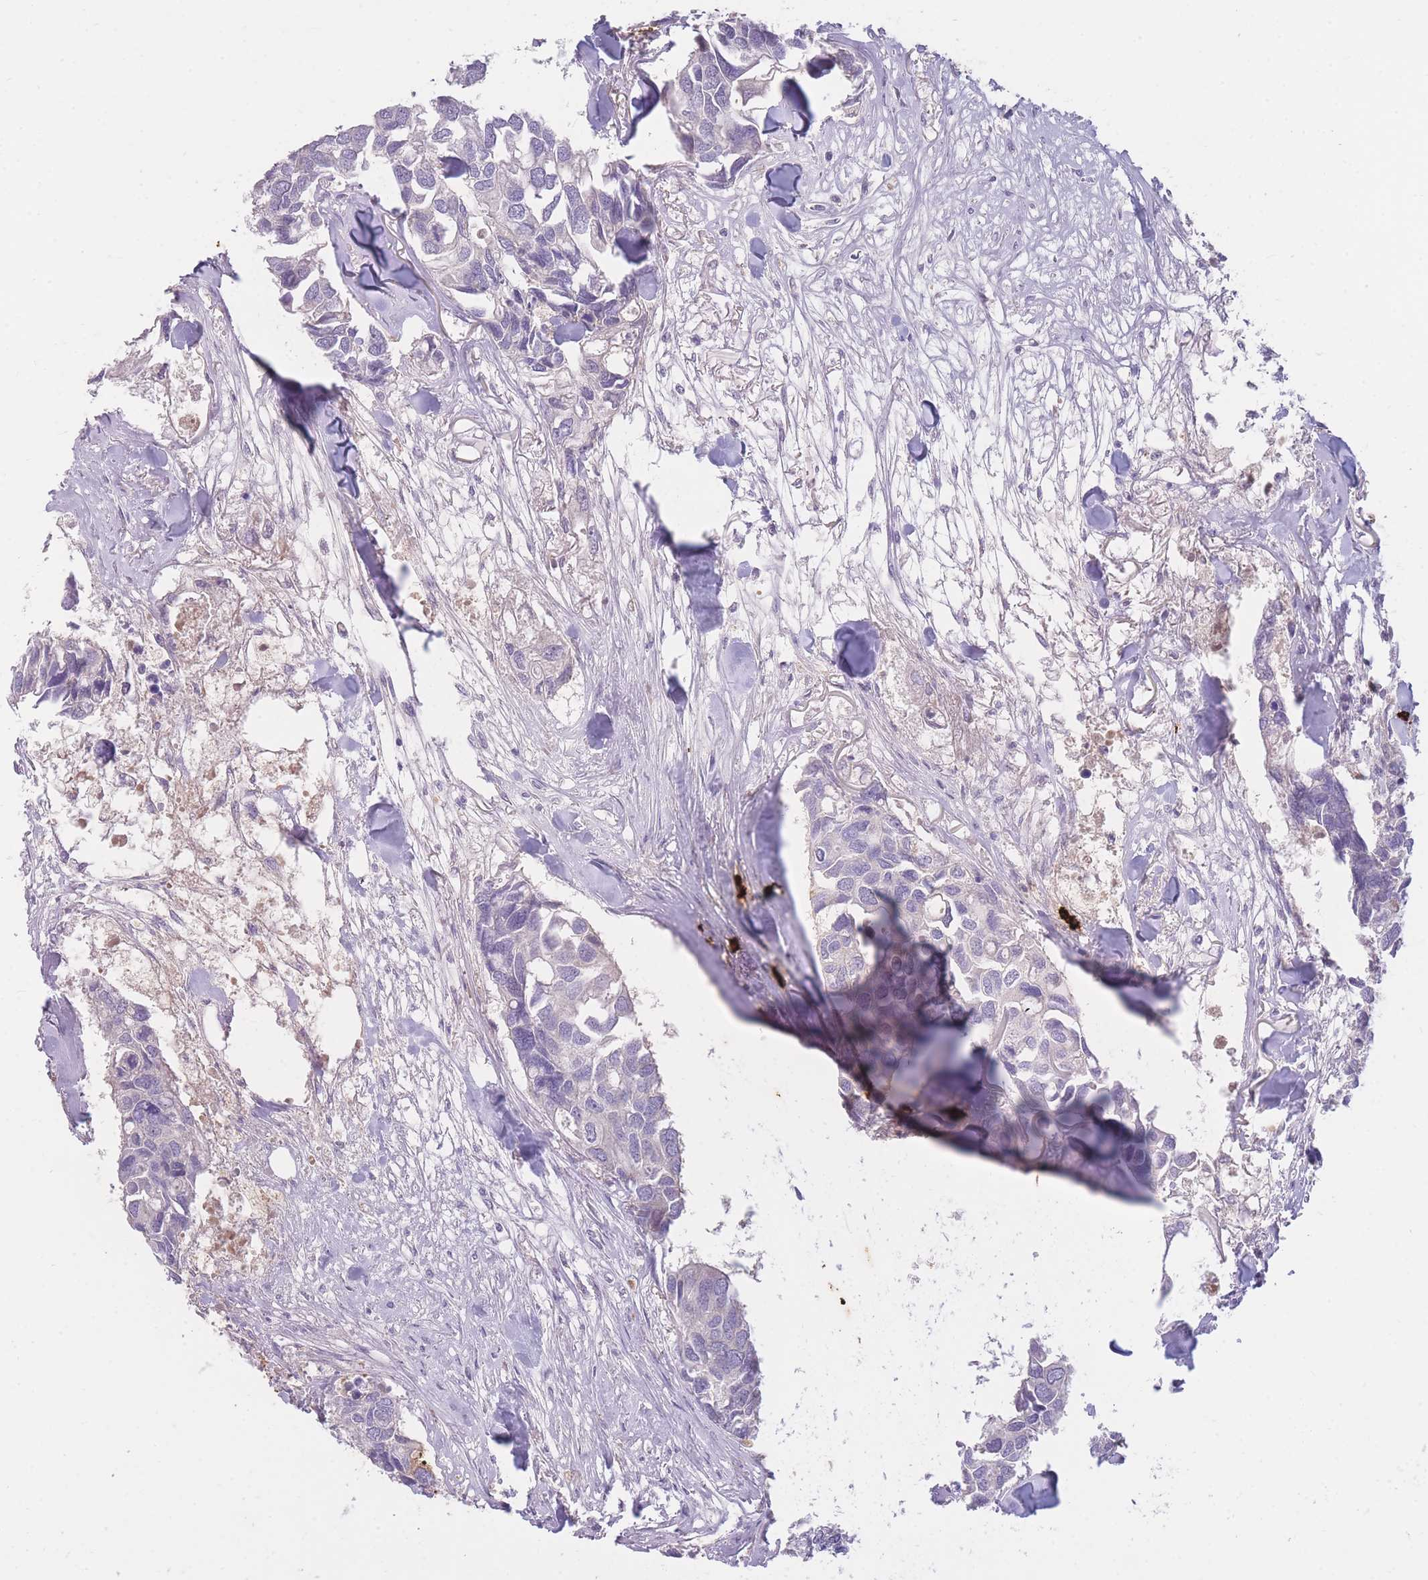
{"staining": {"intensity": "negative", "quantity": "none", "location": "none"}, "tissue": "breast cancer", "cell_type": "Tumor cells", "image_type": "cancer", "snomed": [{"axis": "morphology", "description": "Duct carcinoma"}, {"axis": "topography", "description": "Breast"}], "caption": "Immunohistochemistry photomicrograph of intraductal carcinoma (breast) stained for a protein (brown), which reveals no positivity in tumor cells.", "gene": "TPSD1", "patient": {"sex": "female", "age": 83}}